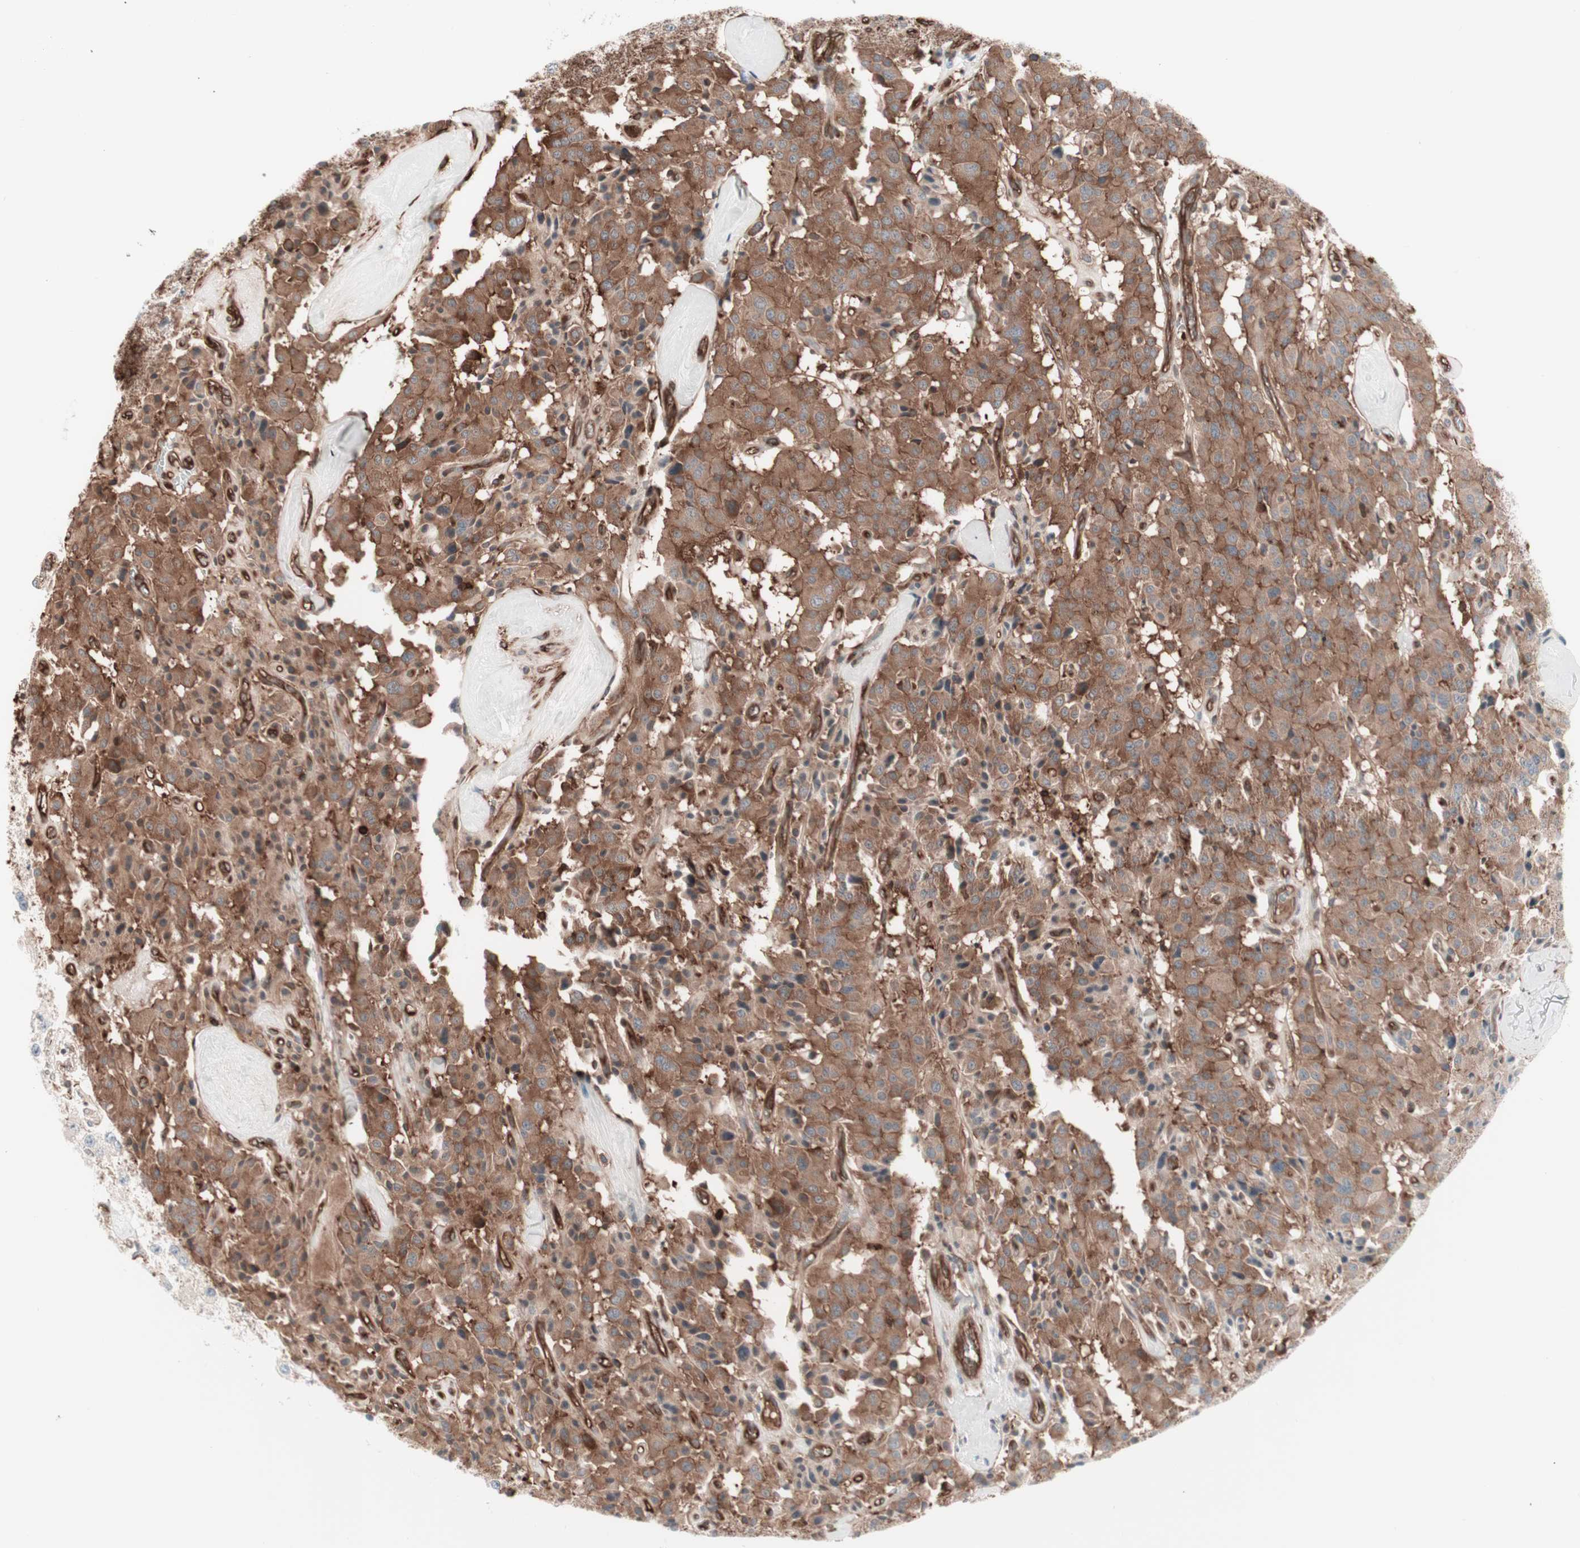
{"staining": {"intensity": "strong", "quantity": ">75%", "location": "cytoplasmic/membranous"}, "tissue": "carcinoid", "cell_type": "Tumor cells", "image_type": "cancer", "snomed": [{"axis": "morphology", "description": "Carcinoid, malignant, NOS"}, {"axis": "topography", "description": "Lung"}], "caption": "Protein expression by immunohistochemistry reveals strong cytoplasmic/membranous expression in about >75% of tumor cells in malignant carcinoid. The staining was performed using DAB, with brown indicating positive protein expression. Nuclei are stained blue with hematoxylin.", "gene": "TCP11L1", "patient": {"sex": "male", "age": 30}}